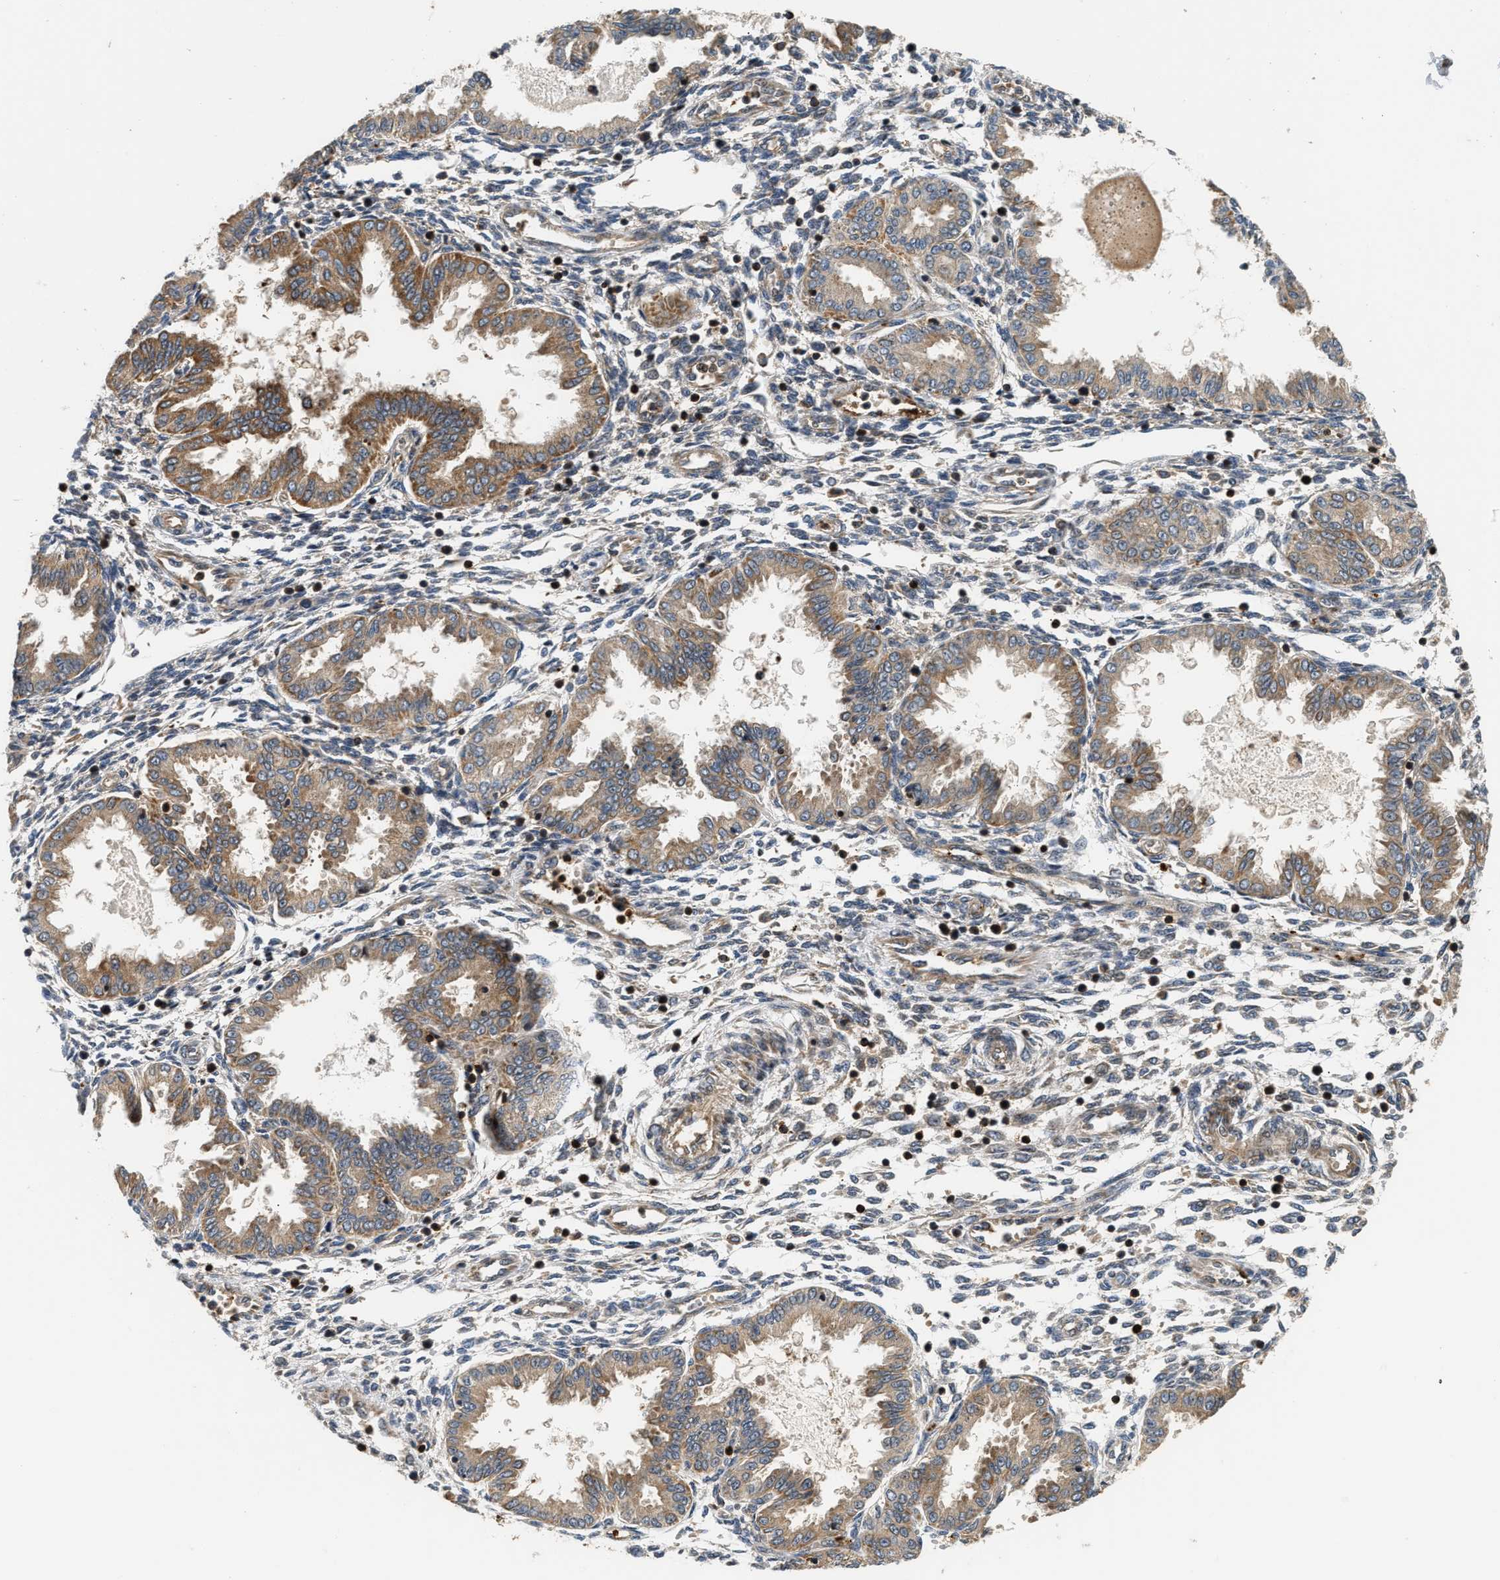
{"staining": {"intensity": "moderate", "quantity": "<25%", "location": "cytoplasmic/membranous"}, "tissue": "endometrium", "cell_type": "Cells in endometrial stroma", "image_type": "normal", "snomed": [{"axis": "morphology", "description": "Normal tissue, NOS"}, {"axis": "topography", "description": "Endometrium"}], "caption": "Protein expression analysis of benign endometrium exhibits moderate cytoplasmic/membranous expression in about <25% of cells in endometrial stroma. (IHC, brightfield microscopy, high magnification).", "gene": "SNX5", "patient": {"sex": "female", "age": 33}}